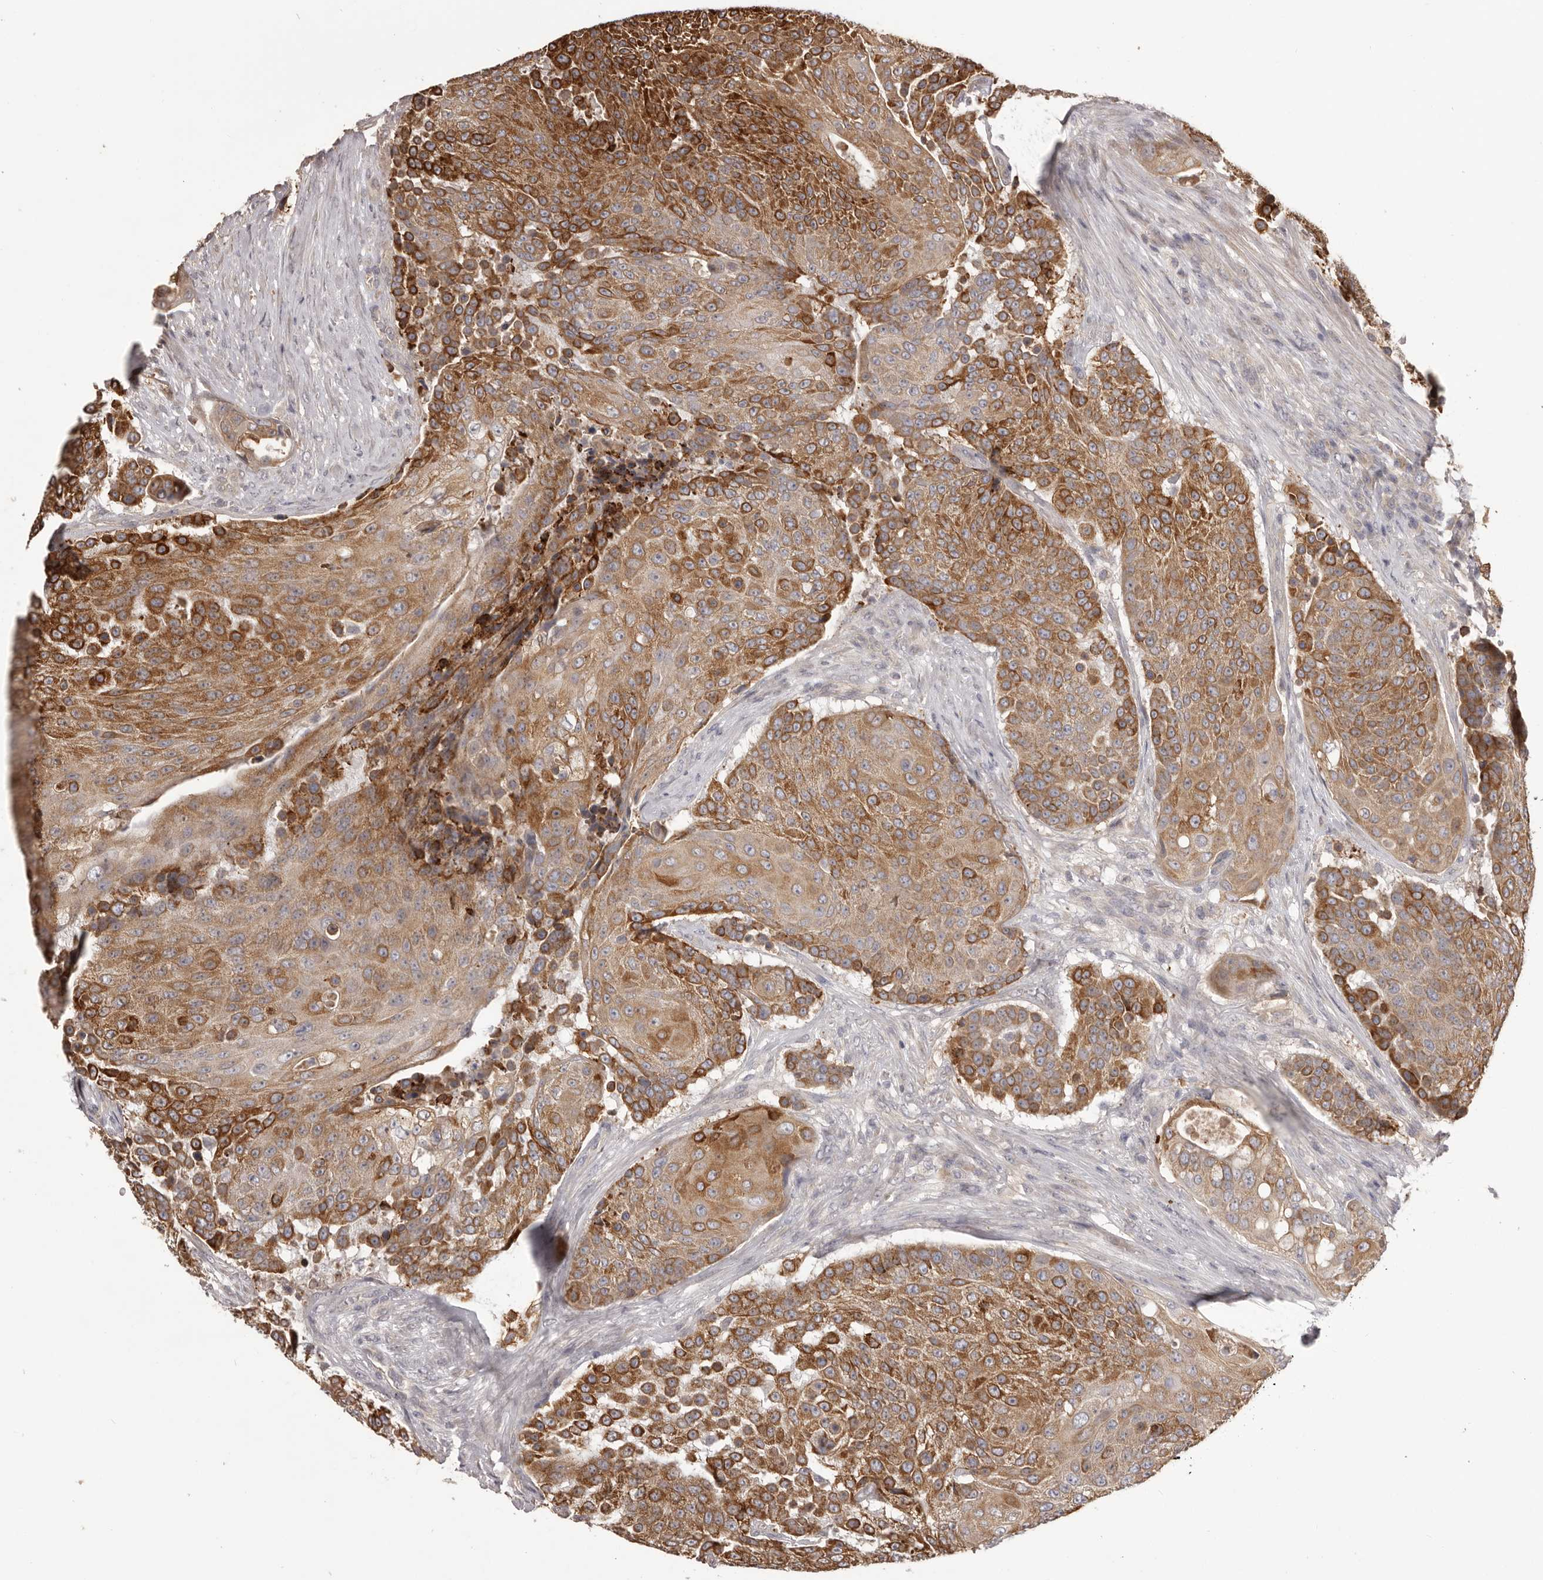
{"staining": {"intensity": "strong", "quantity": "25%-75%", "location": "cytoplasmic/membranous"}, "tissue": "urothelial cancer", "cell_type": "Tumor cells", "image_type": "cancer", "snomed": [{"axis": "morphology", "description": "Urothelial carcinoma, High grade"}, {"axis": "topography", "description": "Urinary bladder"}], "caption": "A high amount of strong cytoplasmic/membranous expression is identified in about 25%-75% of tumor cells in high-grade urothelial carcinoma tissue.", "gene": "HRH1", "patient": {"sex": "female", "age": 63}}